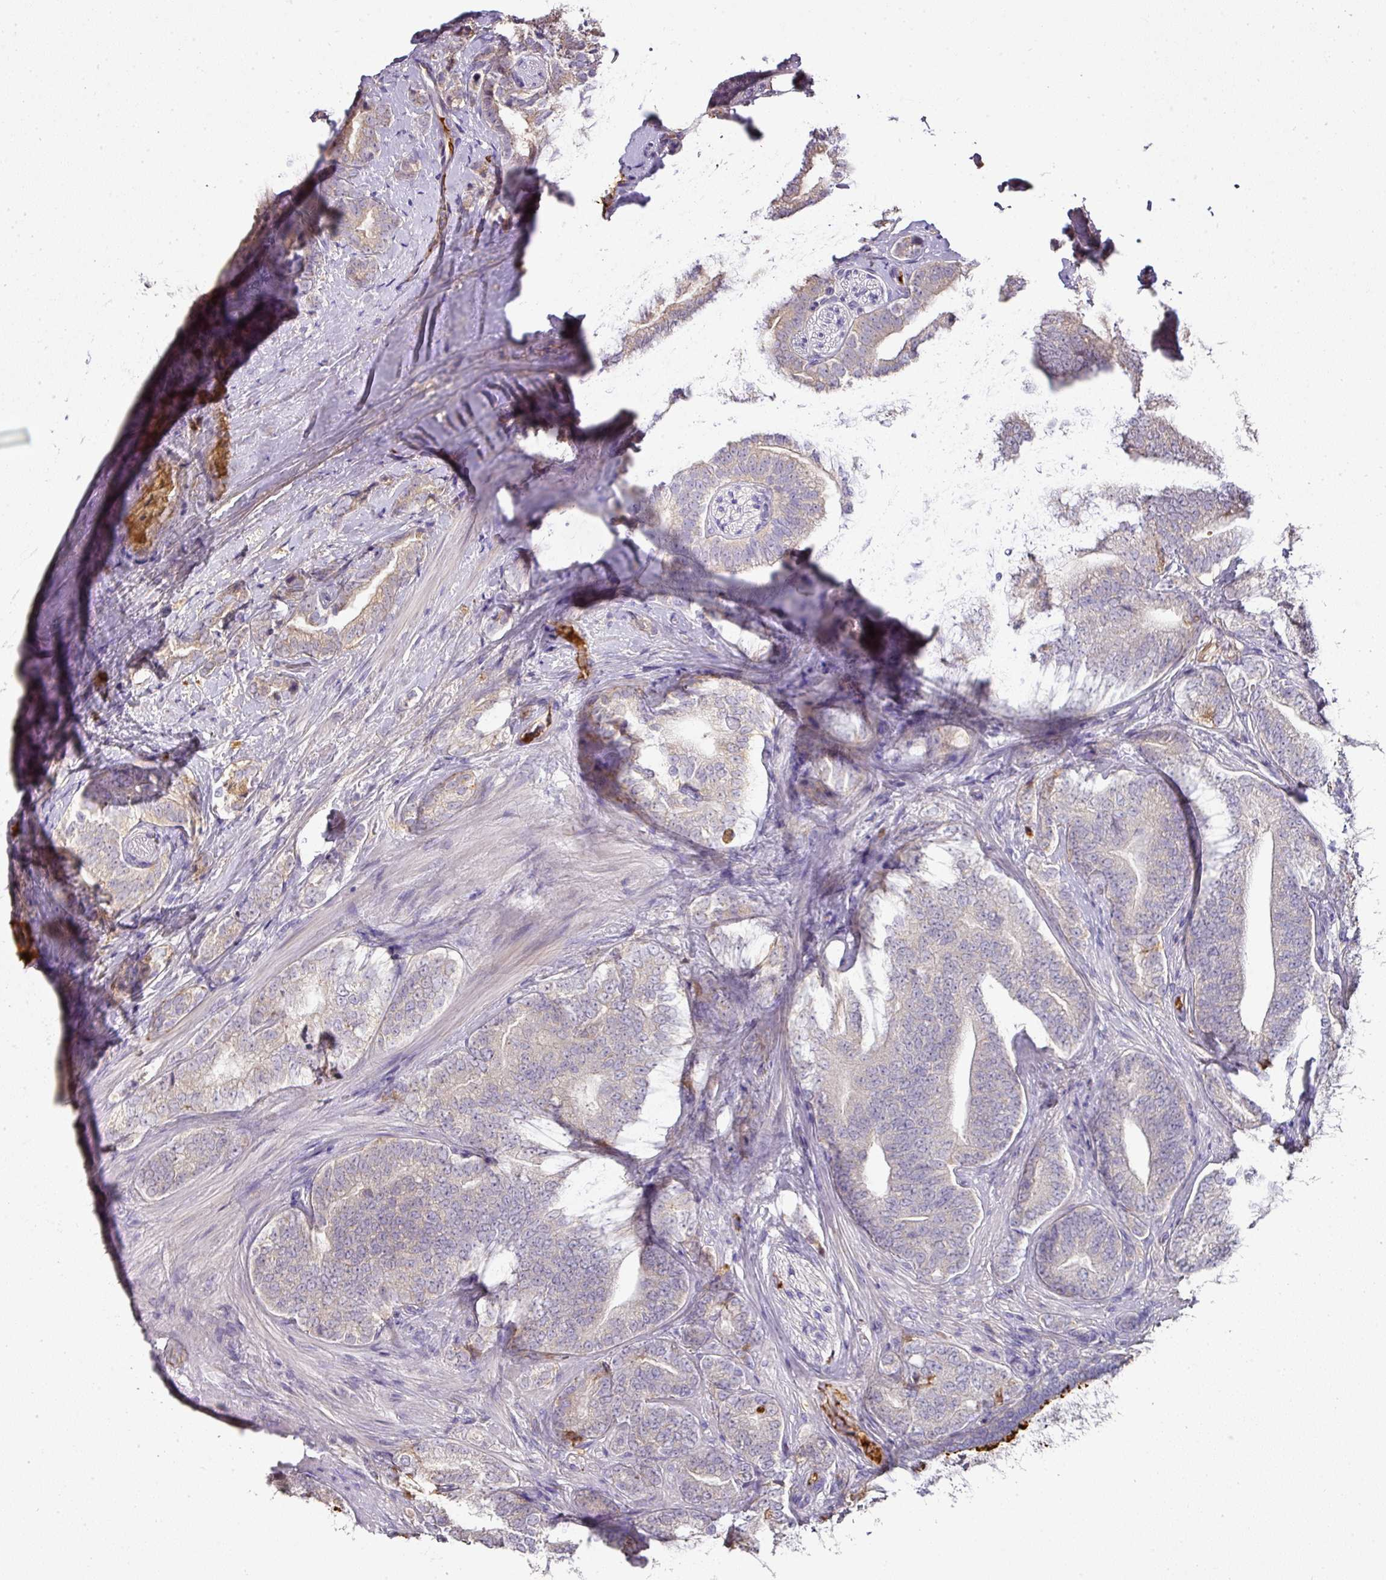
{"staining": {"intensity": "negative", "quantity": "none", "location": "none"}, "tissue": "prostate cancer", "cell_type": "Tumor cells", "image_type": "cancer", "snomed": [{"axis": "morphology", "description": "Adenocarcinoma, High grade"}, {"axis": "topography", "description": "Prostate"}], "caption": "High-grade adenocarcinoma (prostate) stained for a protein using immunohistochemistry displays no staining tumor cells.", "gene": "CCZ1", "patient": {"sex": "male", "age": 72}}